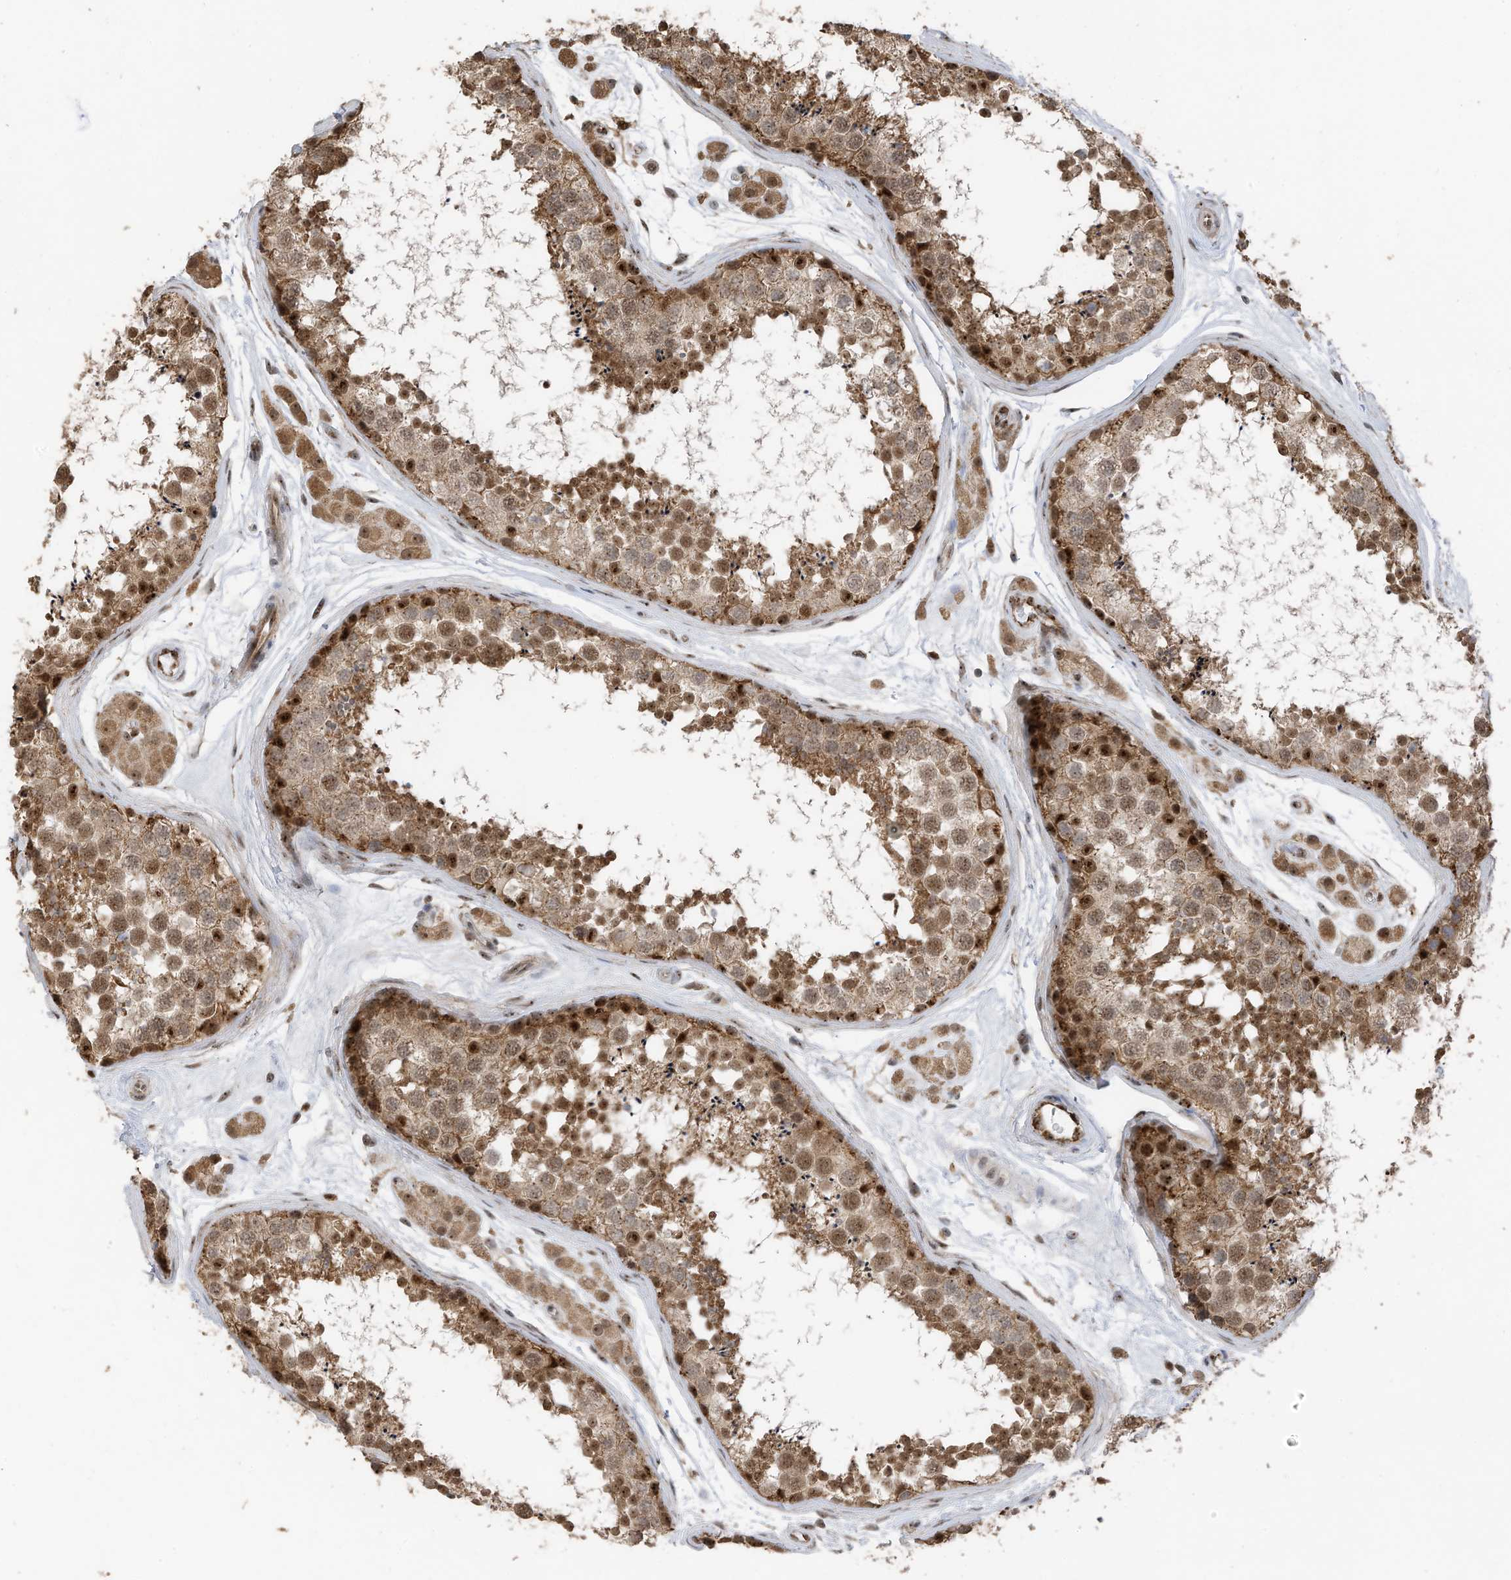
{"staining": {"intensity": "moderate", "quantity": ">75%", "location": "cytoplasmic/membranous,nuclear"}, "tissue": "testis", "cell_type": "Cells in seminiferous ducts", "image_type": "normal", "snomed": [{"axis": "morphology", "description": "Normal tissue, NOS"}, {"axis": "topography", "description": "Testis"}], "caption": "Protein staining by immunohistochemistry (IHC) shows moderate cytoplasmic/membranous,nuclear staining in approximately >75% of cells in seminiferous ducts in benign testis. Nuclei are stained in blue.", "gene": "ERLEC1", "patient": {"sex": "male", "age": 56}}